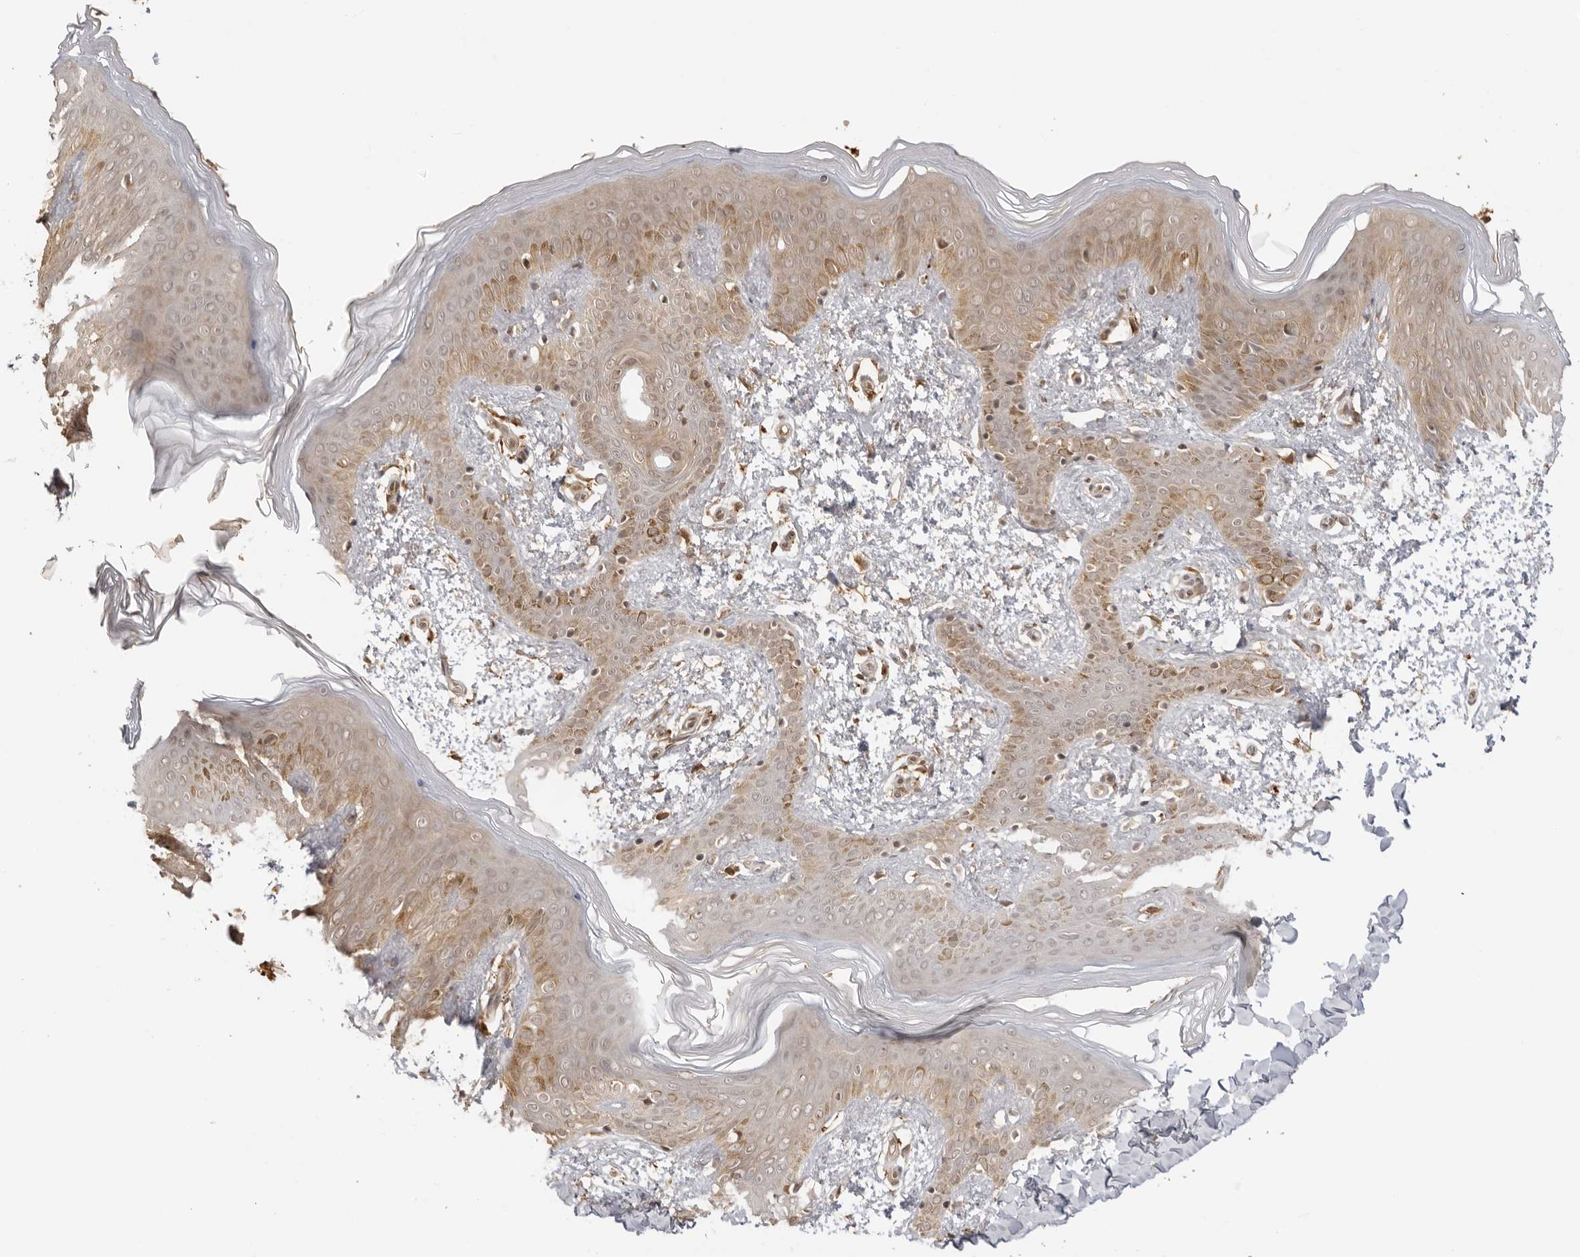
{"staining": {"intensity": "moderate", "quantity": ">75%", "location": "cytoplasmic/membranous,nuclear"}, "tissue": "skin", "cell_type": "Fibroblasts", "image_type": "normal", "snomed": [{"axis": "morphology", "description": "Normal tissue, NOS"}, {"axis": "morphology", "description": "Neoplasm, benign, NOS"}, {"axis": "topography", "description": "Skin"}, {"axis": "topography", "description": "Soft tissue"}], "caption": "High-power microscopy captured an immunohistochemistry image of unremarkable skin, revealing moderate cytoplasmic/membranous,nuclear staining in about >75% of fibroblasts.", "gene": "IKBKE", "patient": {"sex": "male", "age": 26}}